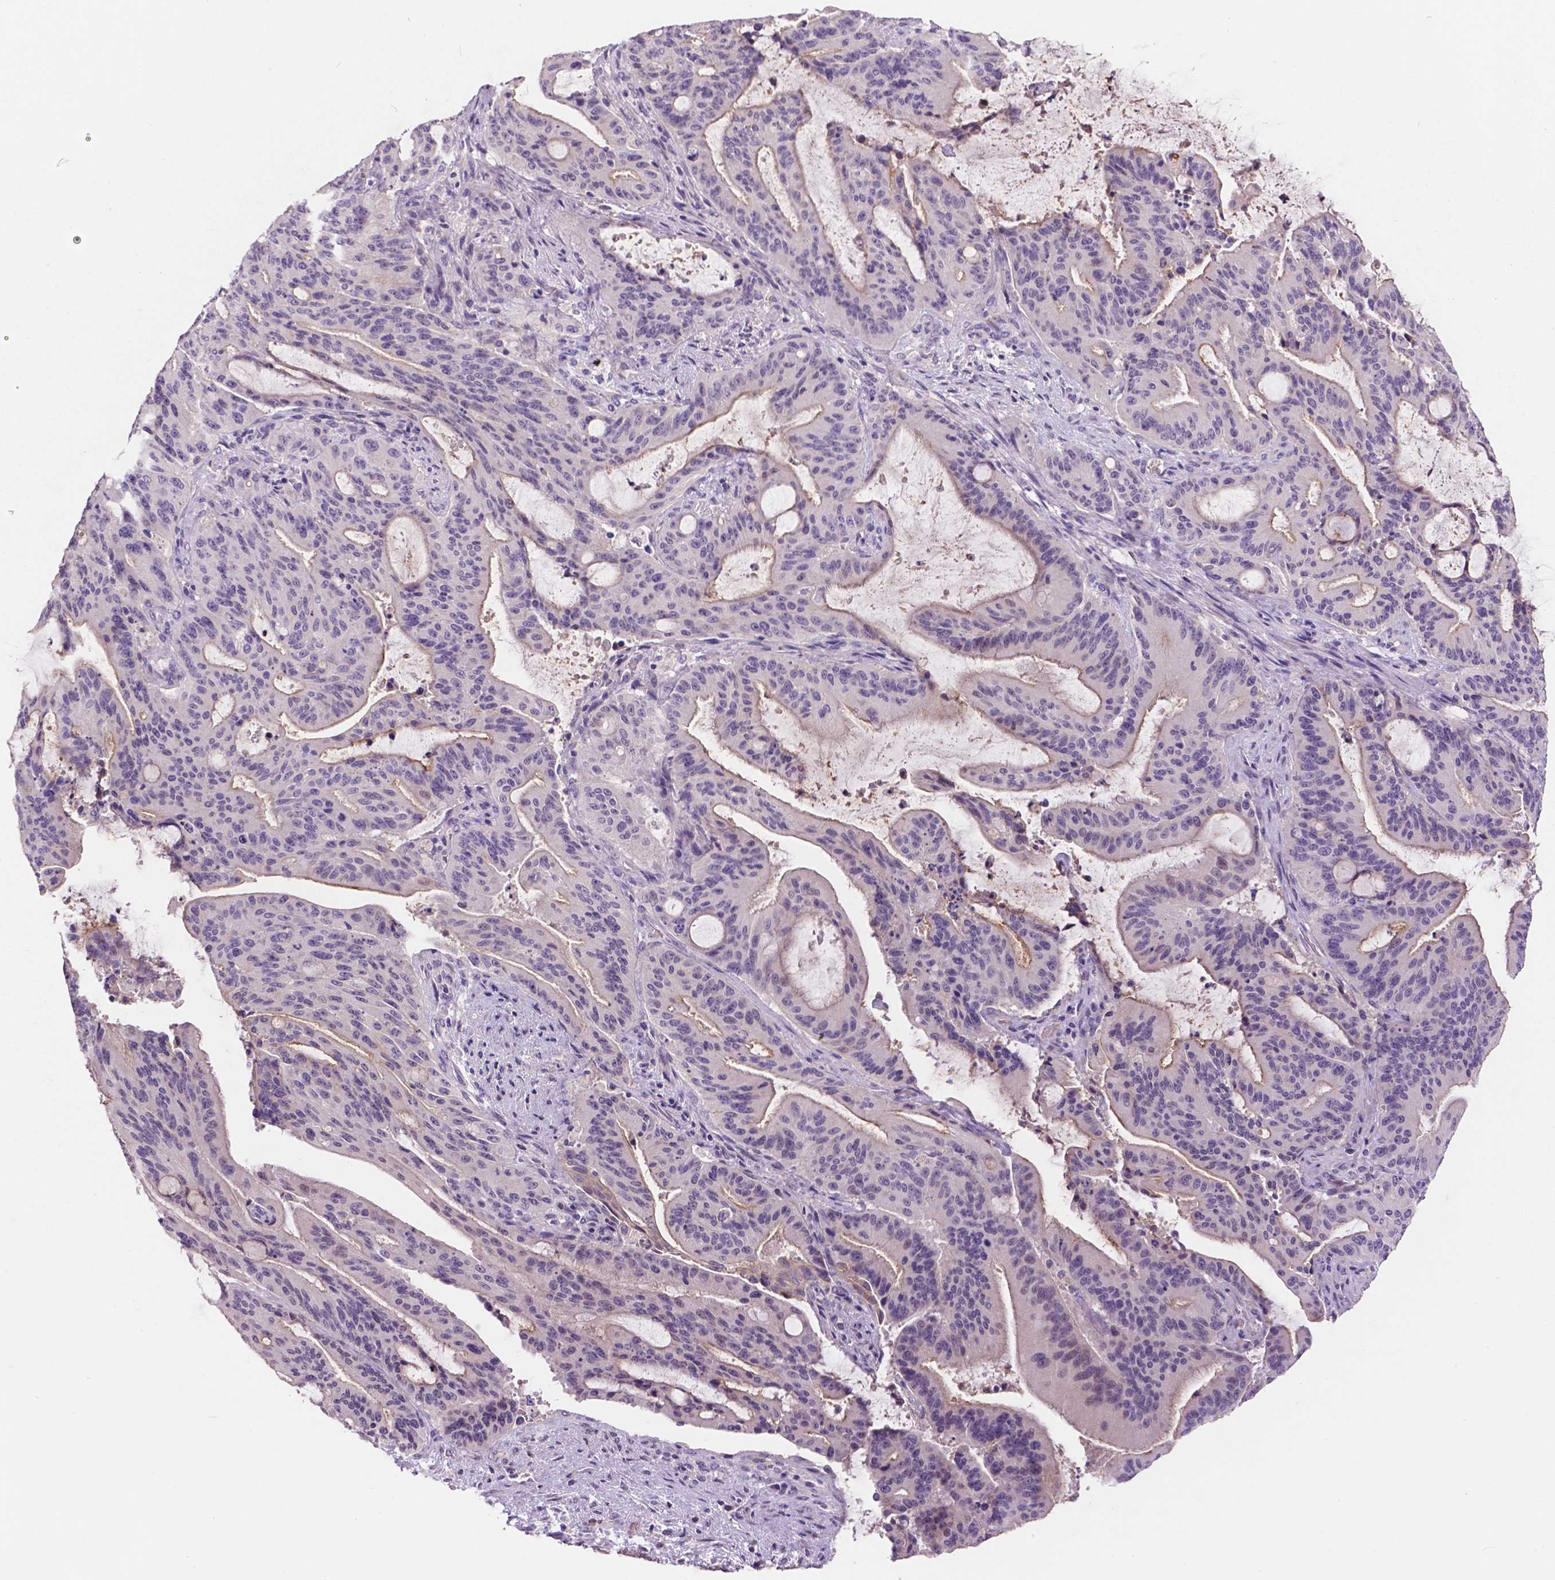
{"staining": {"intensity": "weak", "quantity": "<25%", "location": "cytoplasmic/membranous"}, "tissue": "liver cancer", "cell_type": "Tumor cells", "image_type": "cancer", "snomed": [{"axis": "morphology", "description": "Cholangiocarcinoma"}, {"axis": "topography", "description": "Liver"}], "caption": "There is no significant staining in tumor cells of liver cancer.", "gene": "PLSCR1", "patient": {"sex": "female", "age": 73}}